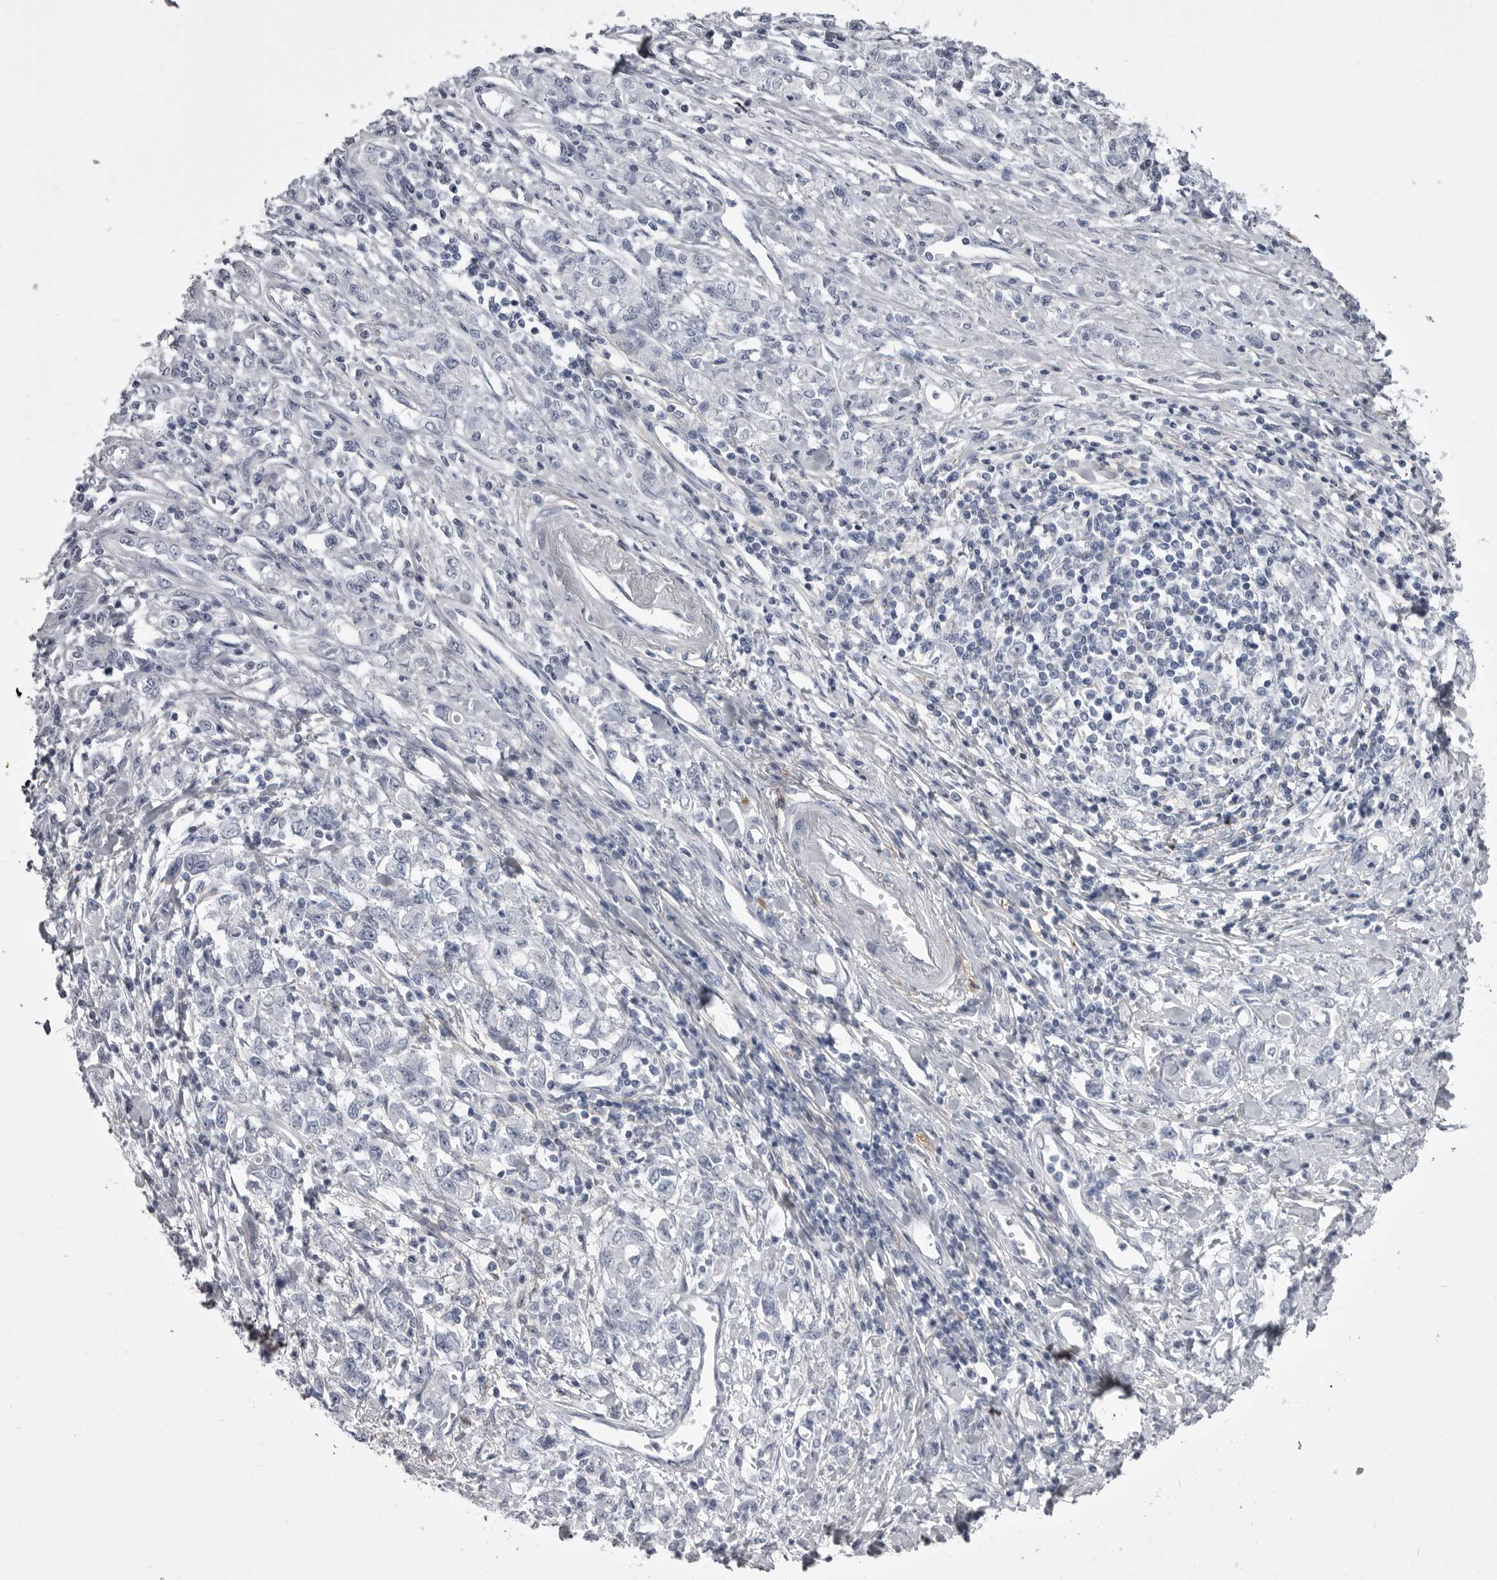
{"staining": {"intensity": "negative", "quantity": "none", "location": "none"}, "tissue": "stomach cancer", "cell_type": "Tumor cells", "image_type": "cancer", "snomed": [{"axis": "morphology", "description": "Adenocarcinoma, NOS"}, {"axis": "topography", "description": "Stomach"}], "caption": "IHC image of neoplastic tissue: human adenocarcinoma (stomach) stained with DAB (3,3'-diaminobenzidine) exhibits no significant protein expression in tumor cells.", "gene": "ANK2", "patient": {"sex": "female", "age": 76}}